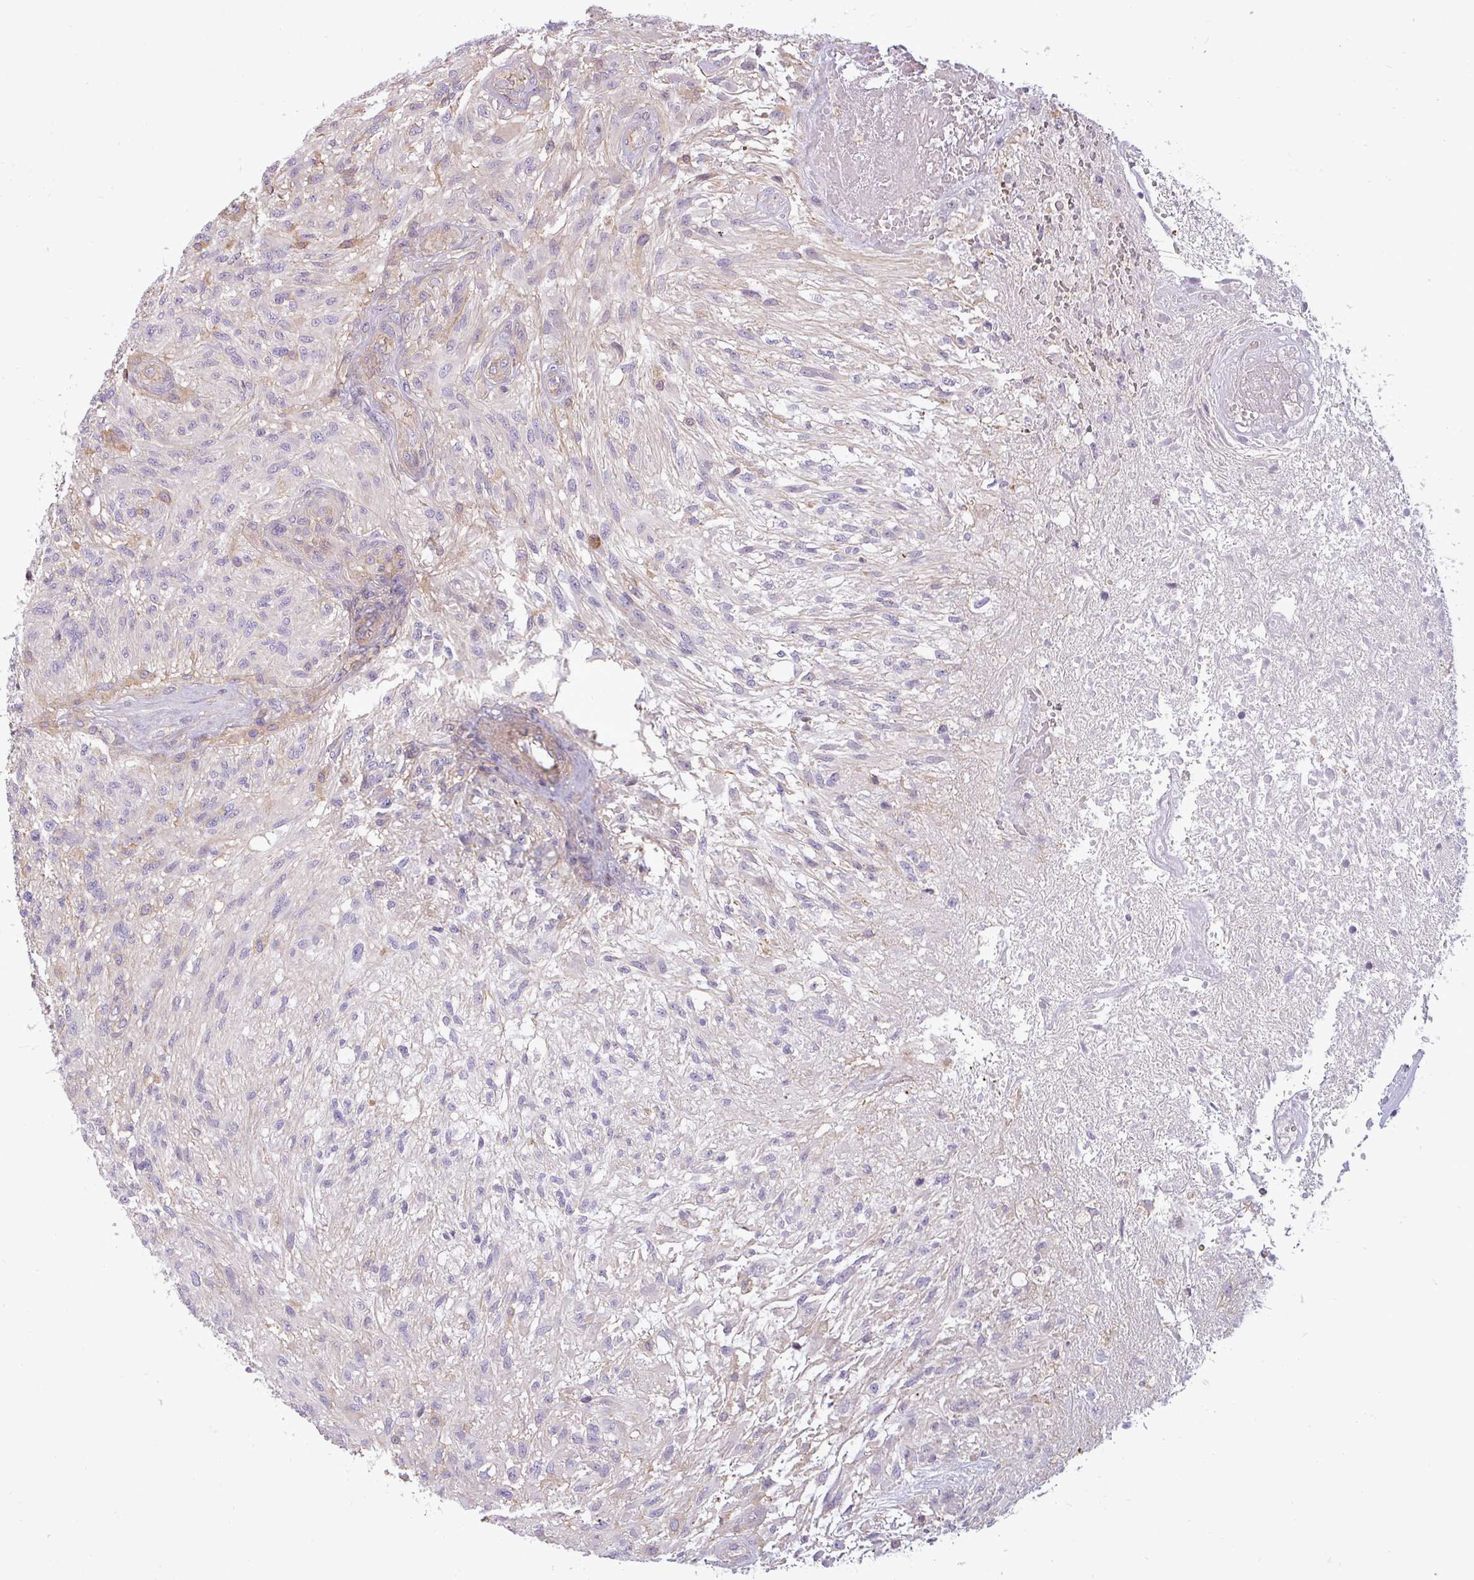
{"staining": {"intensity": "negative", "quantity": "none", "location": "none"}, "tissue": "glioma", "cell_type": "Tumor cells", "image_type": "cancer", "snomed": [{"axis": "morphology", "description": "Glioma, malignant, High grade"}, {"axis": "topography", "description": "Brain"}], "caption": "Glioma was stained to show a protein in brown. There is no significant expression in tumor cells.", "gene": "ZNF835", "patient": {"sex": "male", "age": 56}}